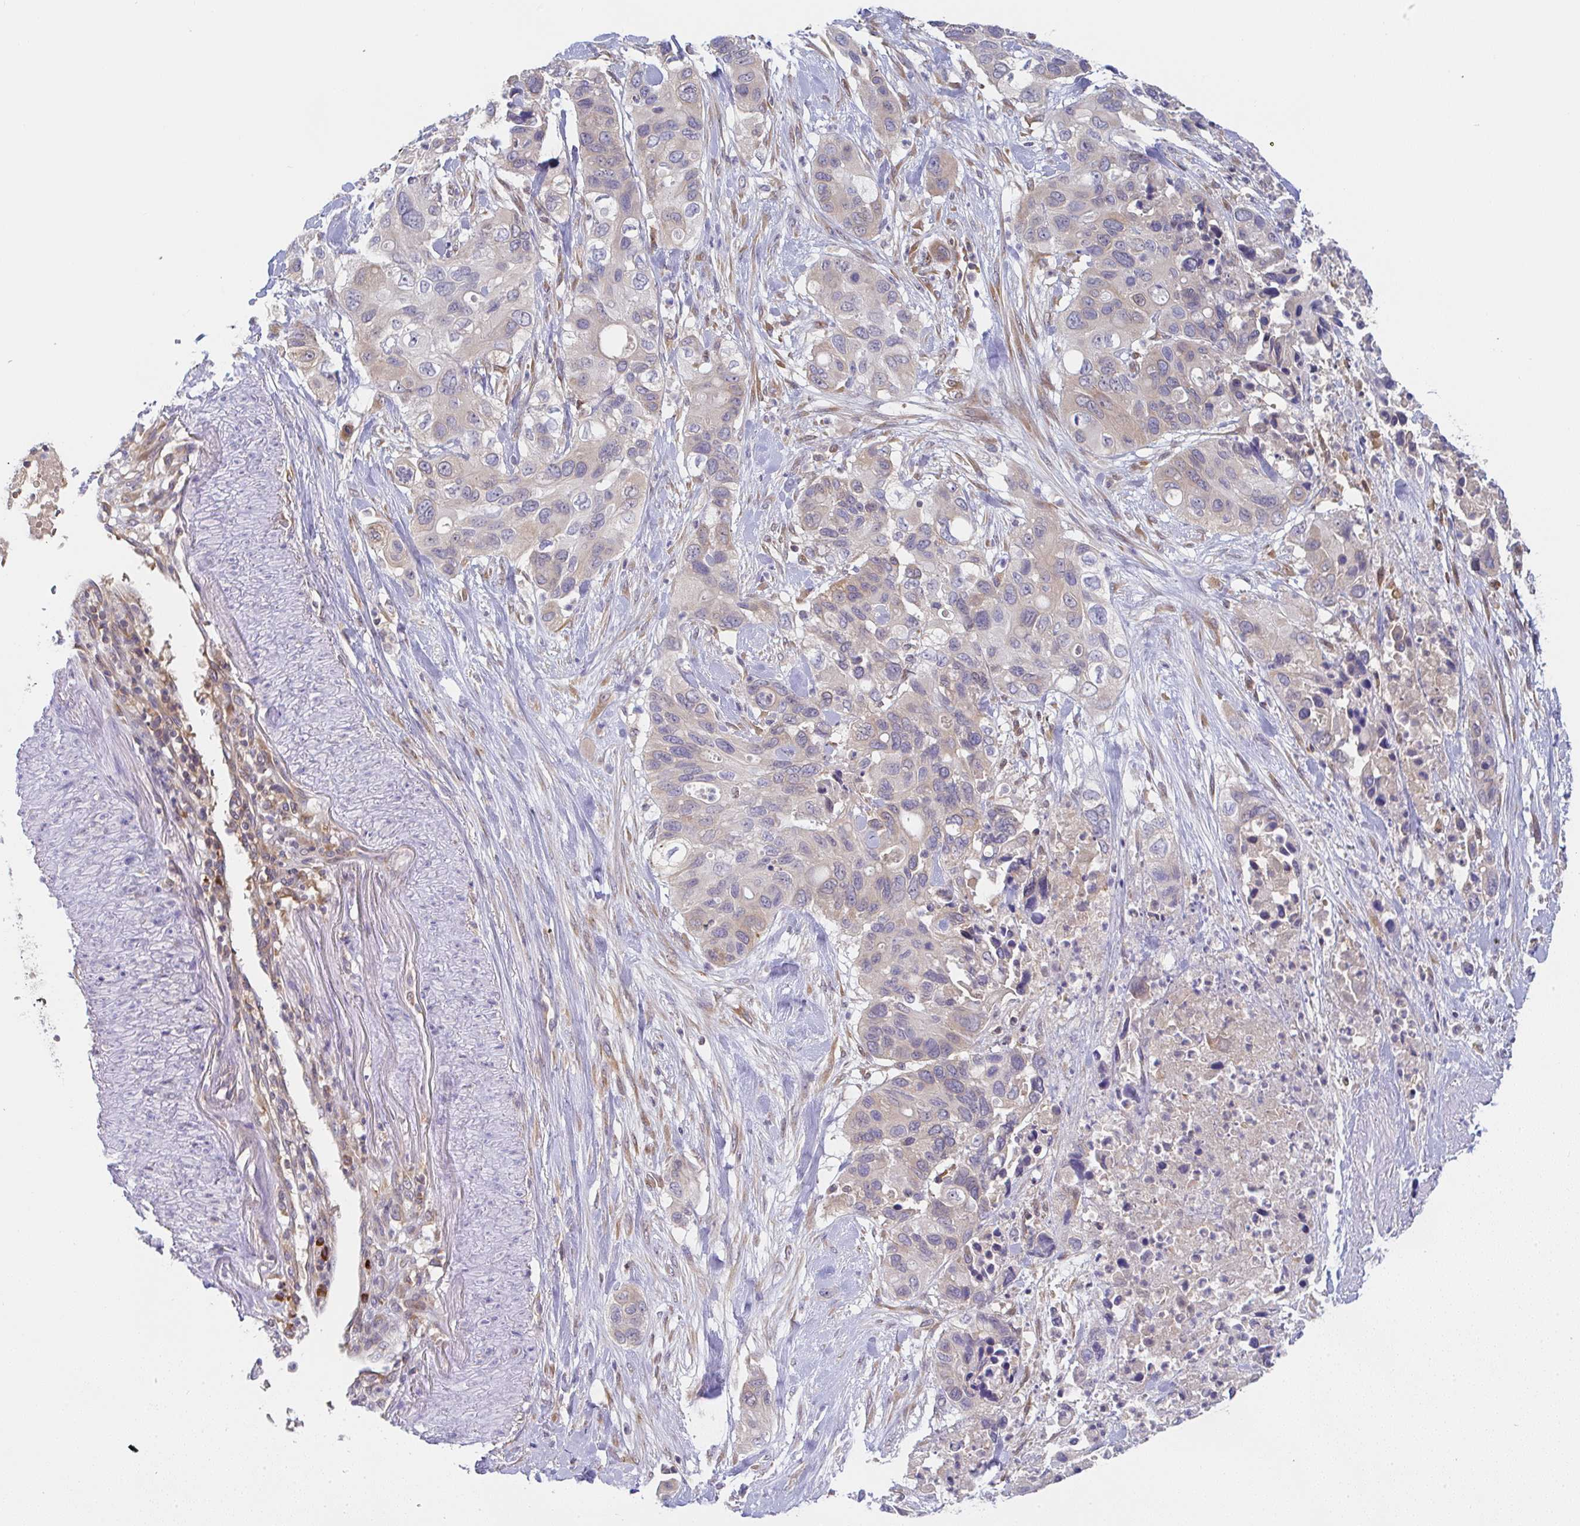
{"staining": {"intensity": "moderate", "quantity": "25%-75%", "location": "cytoplasmic/membranous"}, "tissue": "pancreatic cancer", "cell_type": "Tumor cells", "image_type": "cancer", "snomed": [{"axis": "morphology", "description": "Adenocarcinoma, NOS"}, {"axis": "topography", "description": "Pancreas"}], "caption": "Brown immunohistochemical staining in human pancreatic adenocarcinoma demonstrates moderate cytoplasmic/membranous positivity in approximately 25%-75% of tumor cells. Immunohistochemistry stains the protein in brown and the nuclei are stained blue.", "gene": "DERL2", "patient": {"sex": "female", "age": 71}}